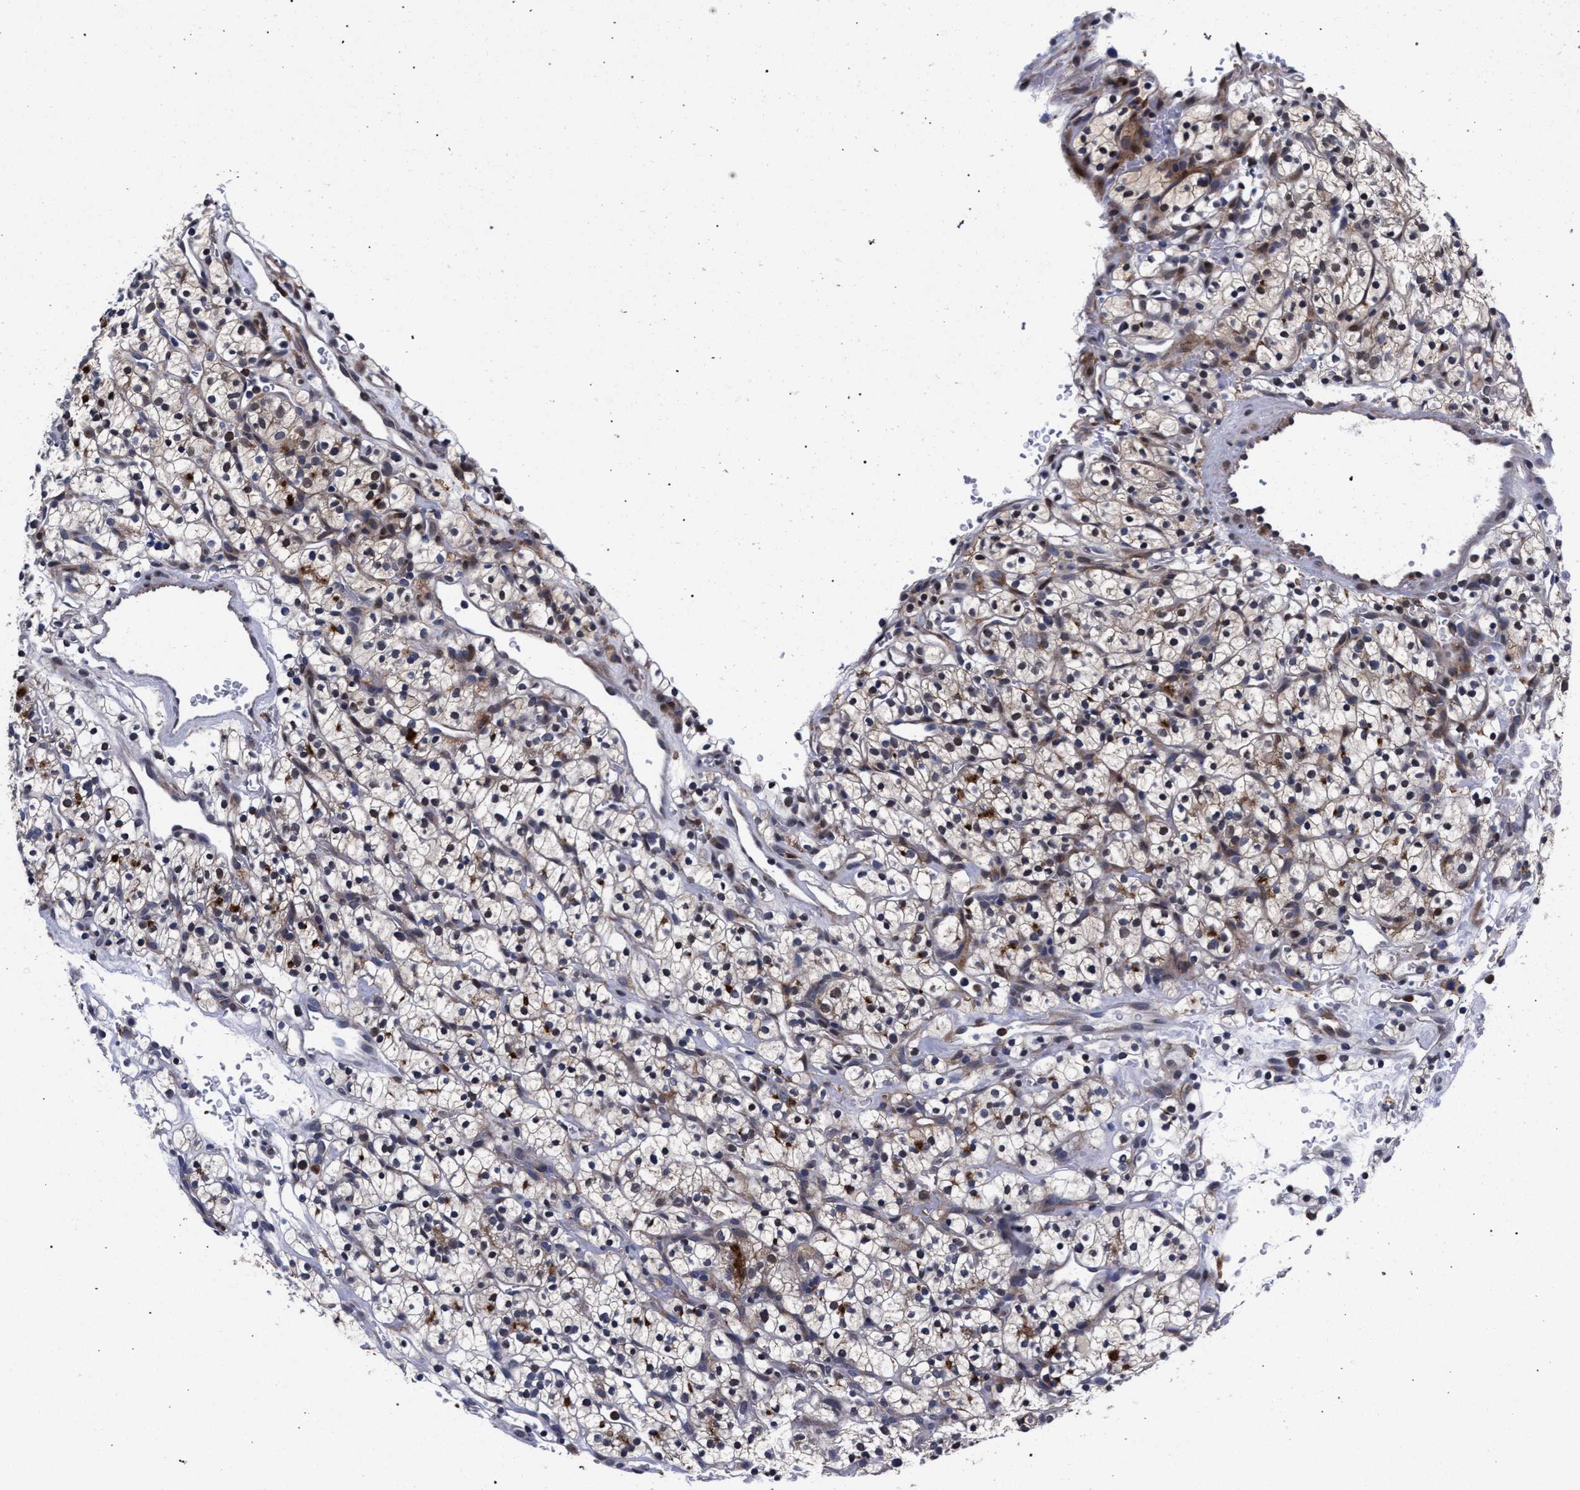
{"staining": {"intensity": "moderate", "quantity": "<25%", "location": "cytoplasmic/membranous"}, "tissue": "renal cancer", "cell_type": "Tumor cells", "image_type": "cancer", "snomed": [{"axis": "morphology", "description": "Adenocarcinoma, NOS"}, {"axis": "topography", "description": "Kidney"}], "caption": "About <25% of tumor cells in human adenocarcinoma (renal) display moderate cytoplasmic/membranous protein expression as visualized by brown immunohistochemical staining.", "gene": "ZNF462", "patient": {"sex": "female", "age": 57}}